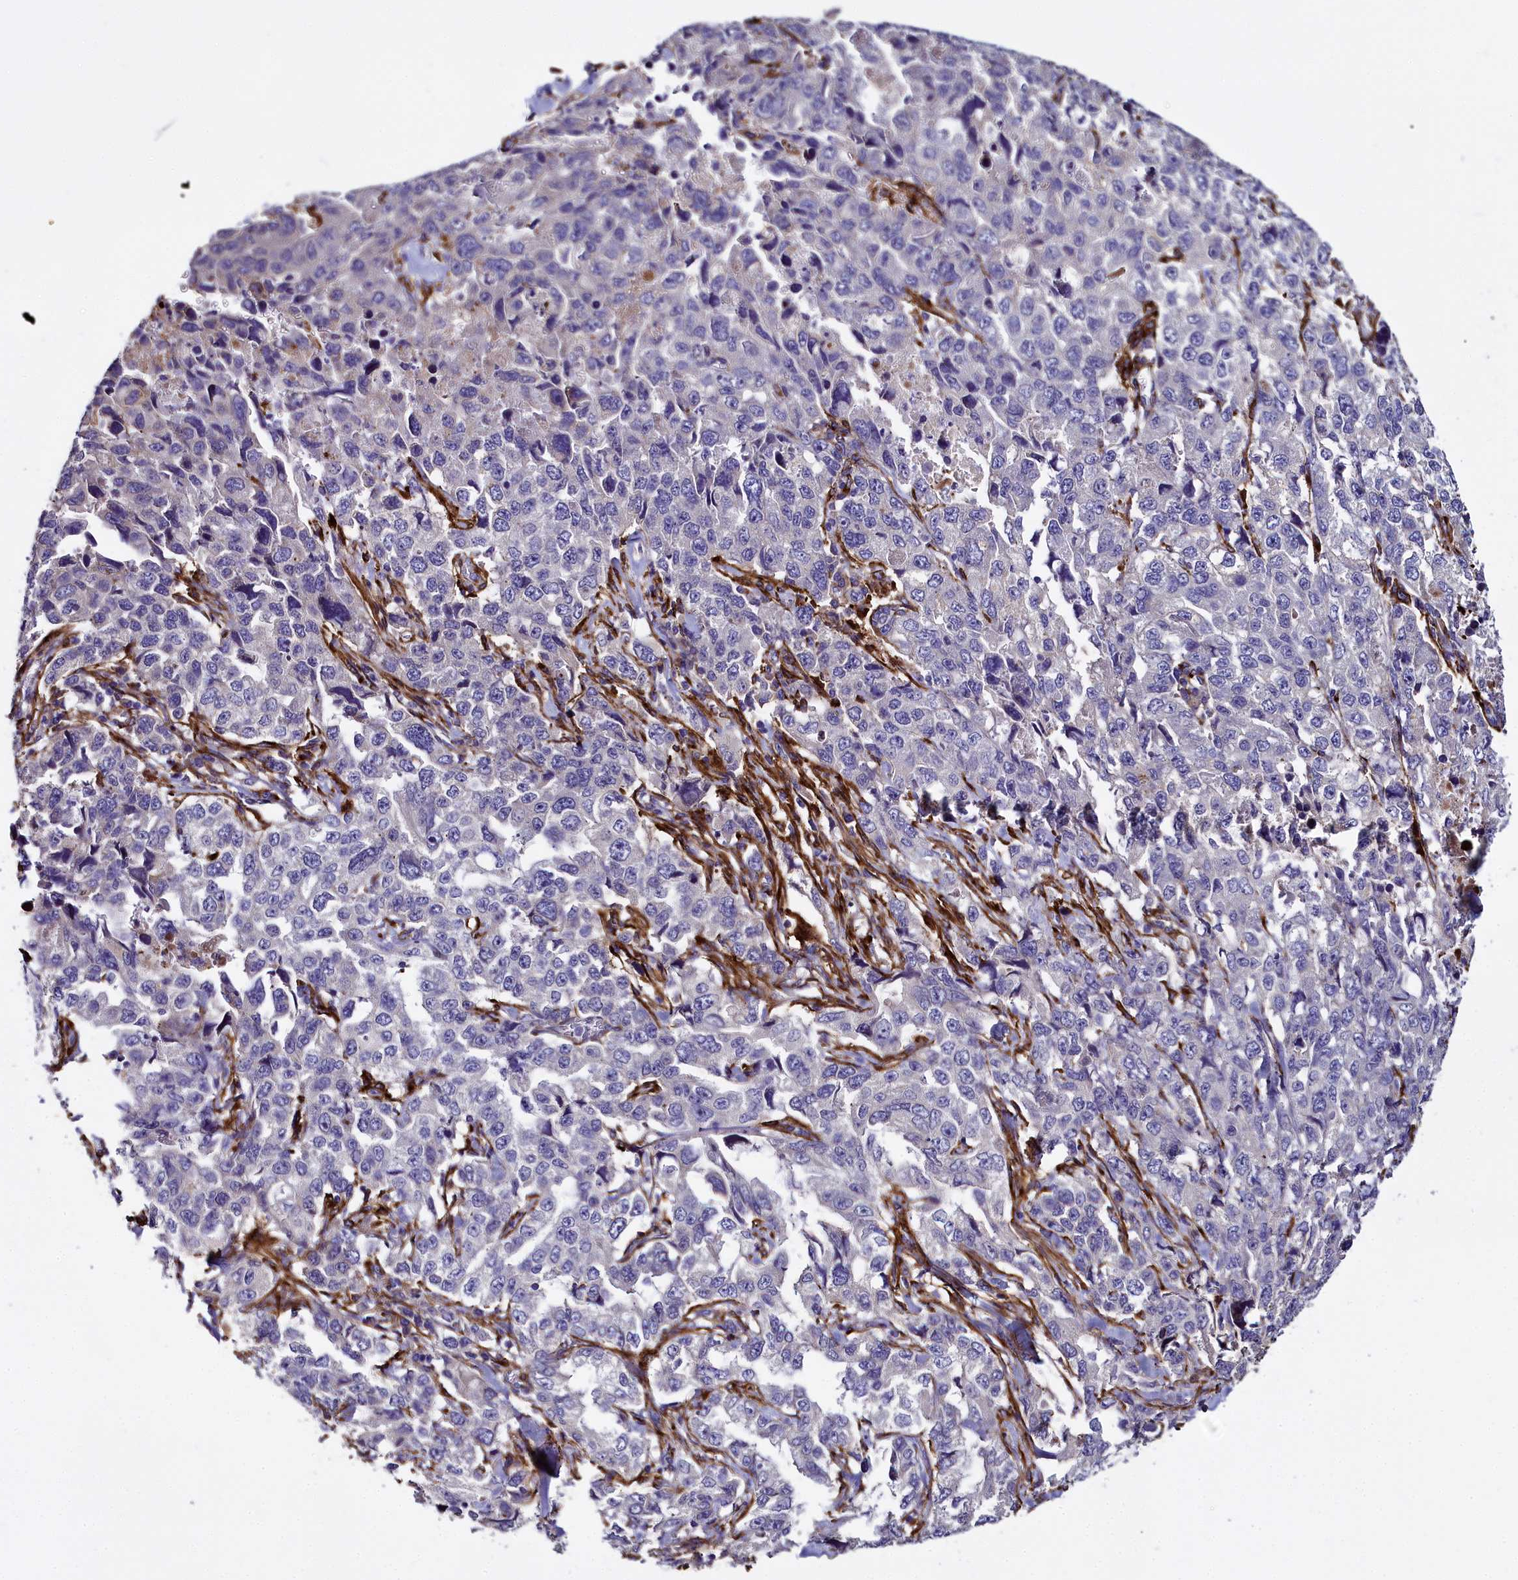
{"staining": {"intensity": "negative", "quantity": "none", "location": "none"}, "tissue": "lung cancer", "cell_type": "Tumor cells", "image_type": "cancer", "snomed": [{"axis": "morphology", "description": "Adenocarcinoma, NOS"}, {"axis": "topography", "description": "Lung"}], "caption": "DAB immunohistochemical staining of lung cancer exhibits no significant positivity in tumor cells. (Brightfield microscopy of DAB immunohistochemistry at high magnification).", "gene": "MRC2", "patient": {"sex": "female", "age": 51}}